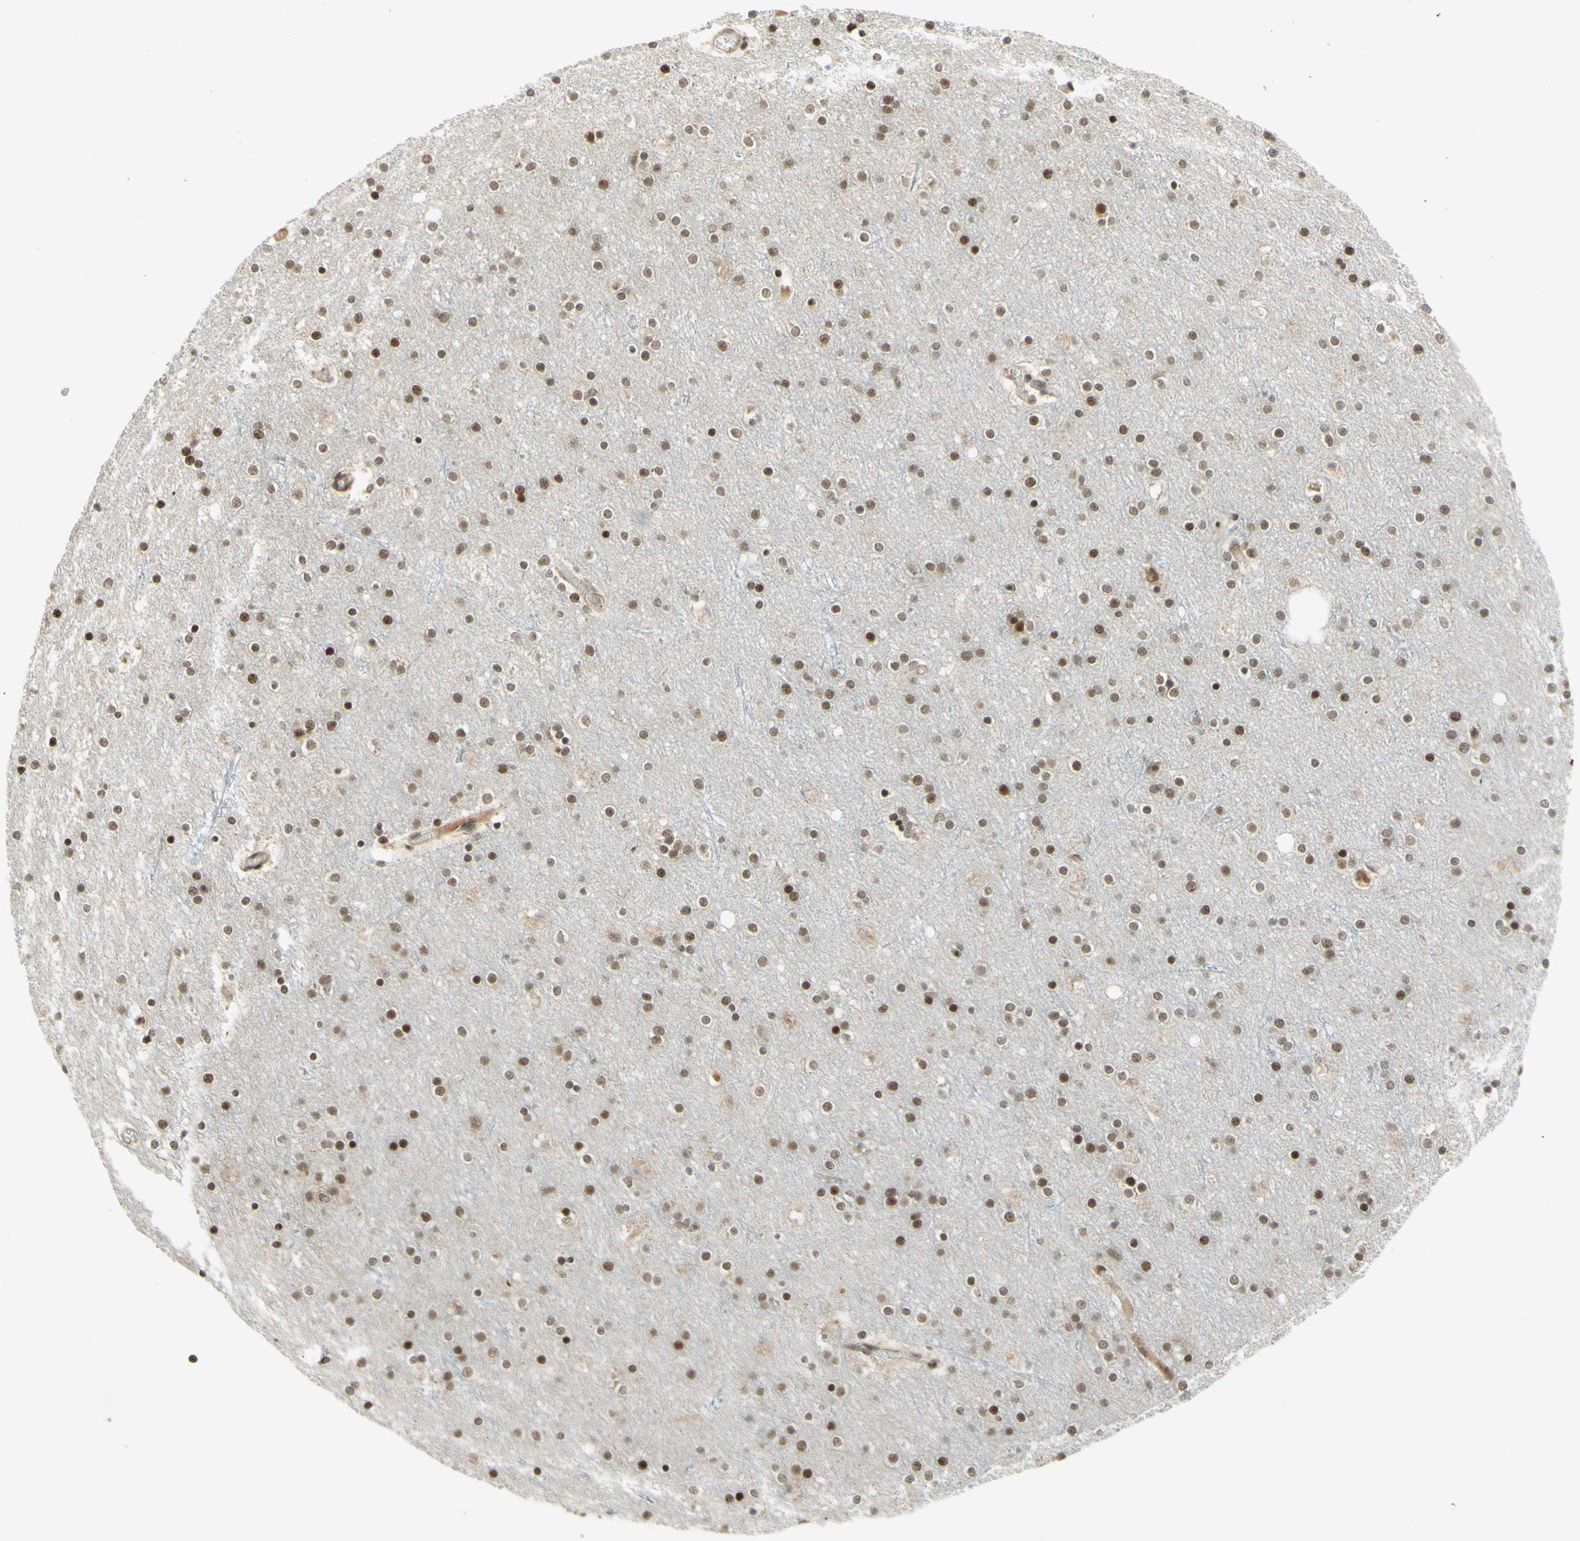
{"staining": {"intensity": "weak", "quantity": ">75%", "location": "nuclear"}, "tissue": "cerebral cortex", "cell_type": "Endothelial cells", "image_type": "normal", "snomed": [{"axis": "morphology", "description": "Normal tissue, NOS"}, {"axis": "topography", "description": "Cerebral cortex"}], "caption": "DAB (3,3'-diaminobenzidine) immunohistochemical staining of normal human cerebral cortex demonstrates weak nuclear protein positivity in about >75% of endothelial cells. The staining was performed using DAB (3,3'-diaminobenzidine), with brown indicating positive protein expression. Nuclei are stained blue with hematoxylin.", "gene": "SMARCB1", "patient": {"sex": "female", "age": 54}}